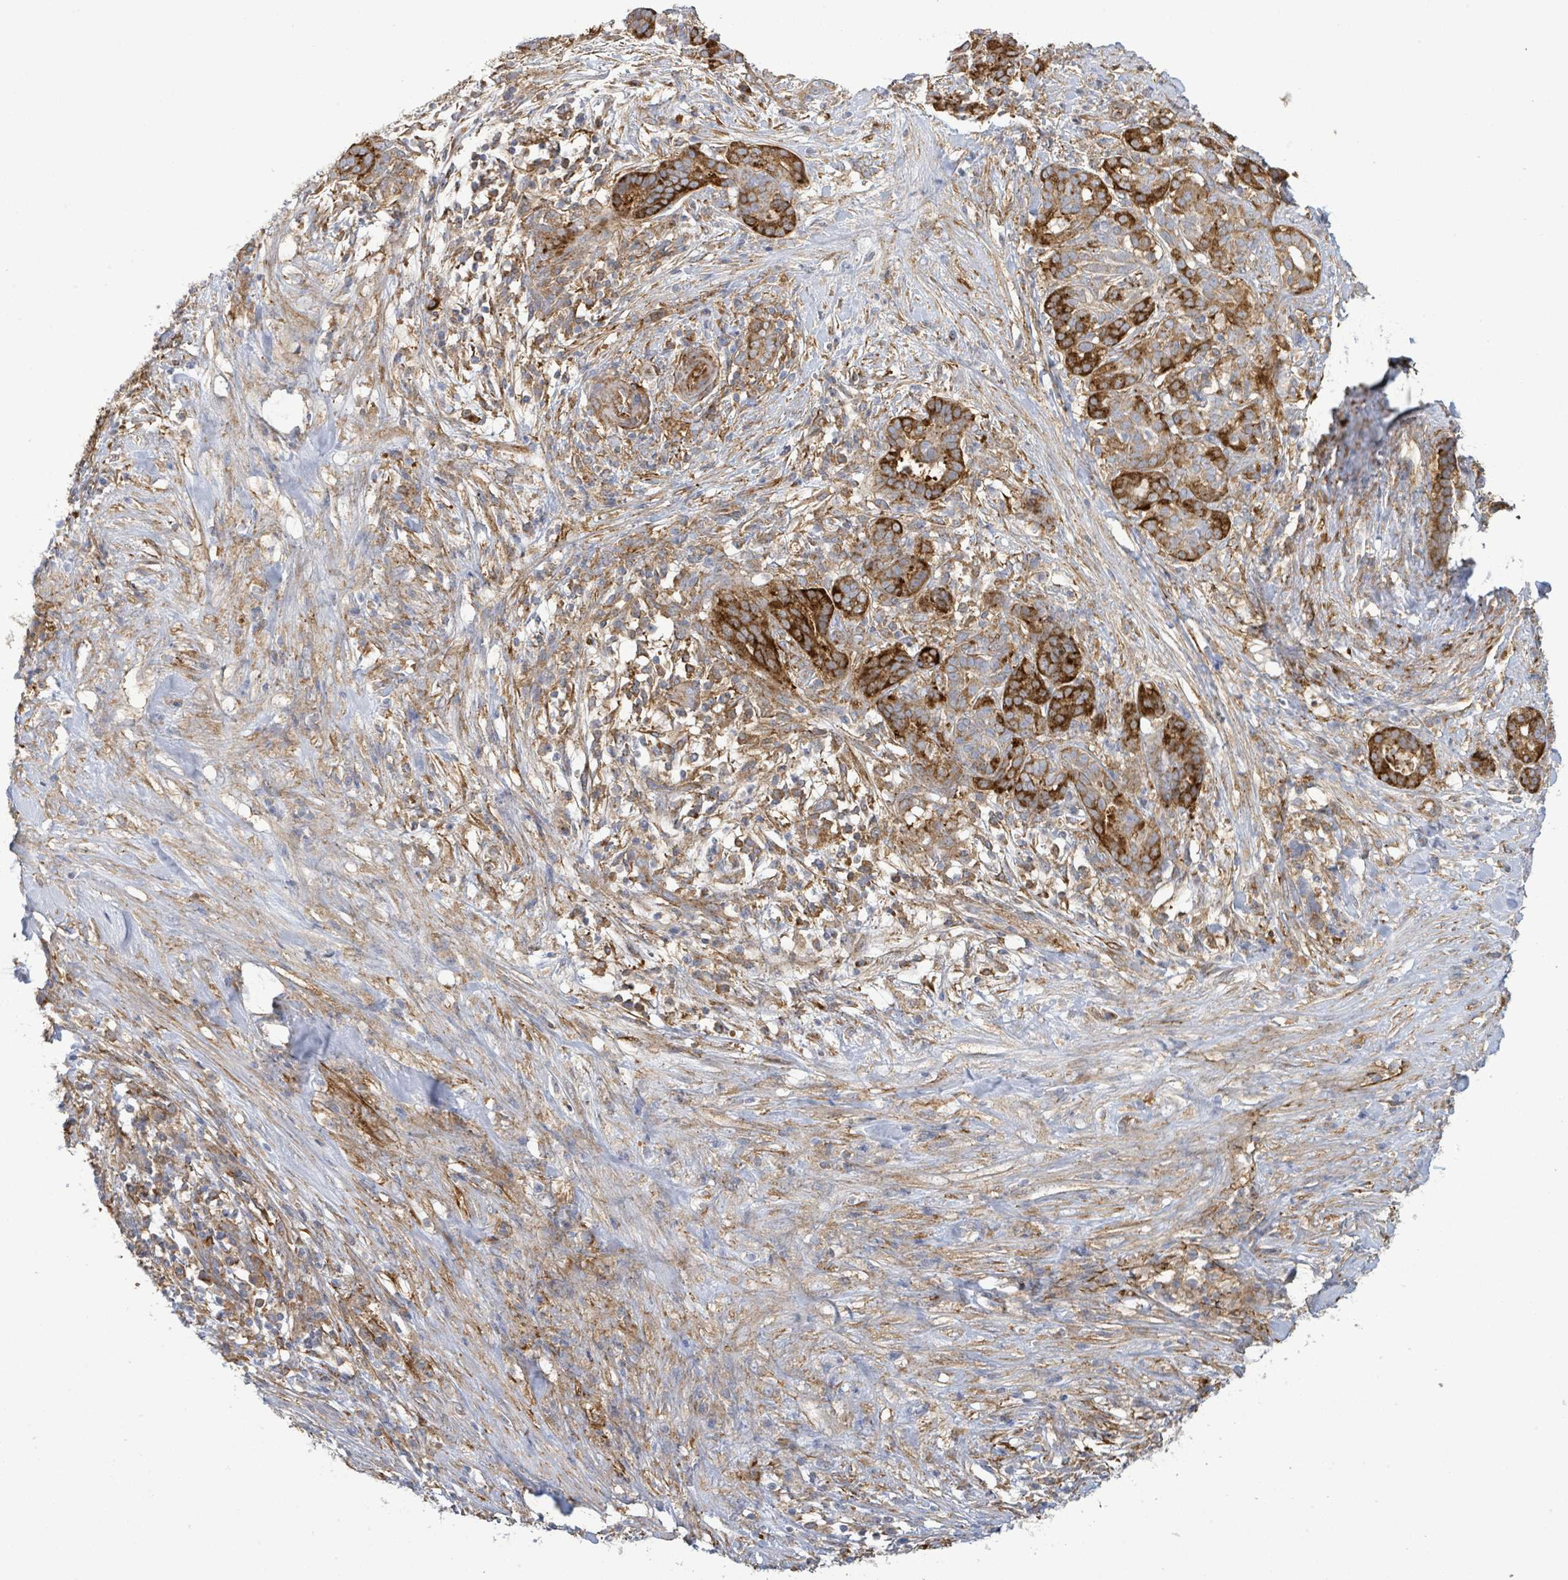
{"staining": {"intensity": "strong", "quantity": "25%-75%", "location": "cytoplasmic/membranous"}, "tissue": "pancreatic cancer", "cell_type": "Tumor cells", "image_type": "cancer", "snomed": [{"axis": "morphology", "description": "Adenocarcinoma, NOS"}, {"axis": "topography", "description": "Pancreas"}], "caption": "Protein expression by immunohistochemistry reveals strong cytoplasmic/membranous positivity in approximately 25%-75% of tumor cells in pancreatic adenocarcinoma.", "gene": "EGFL7", "patient": {"sex": "male", "age": 44}}